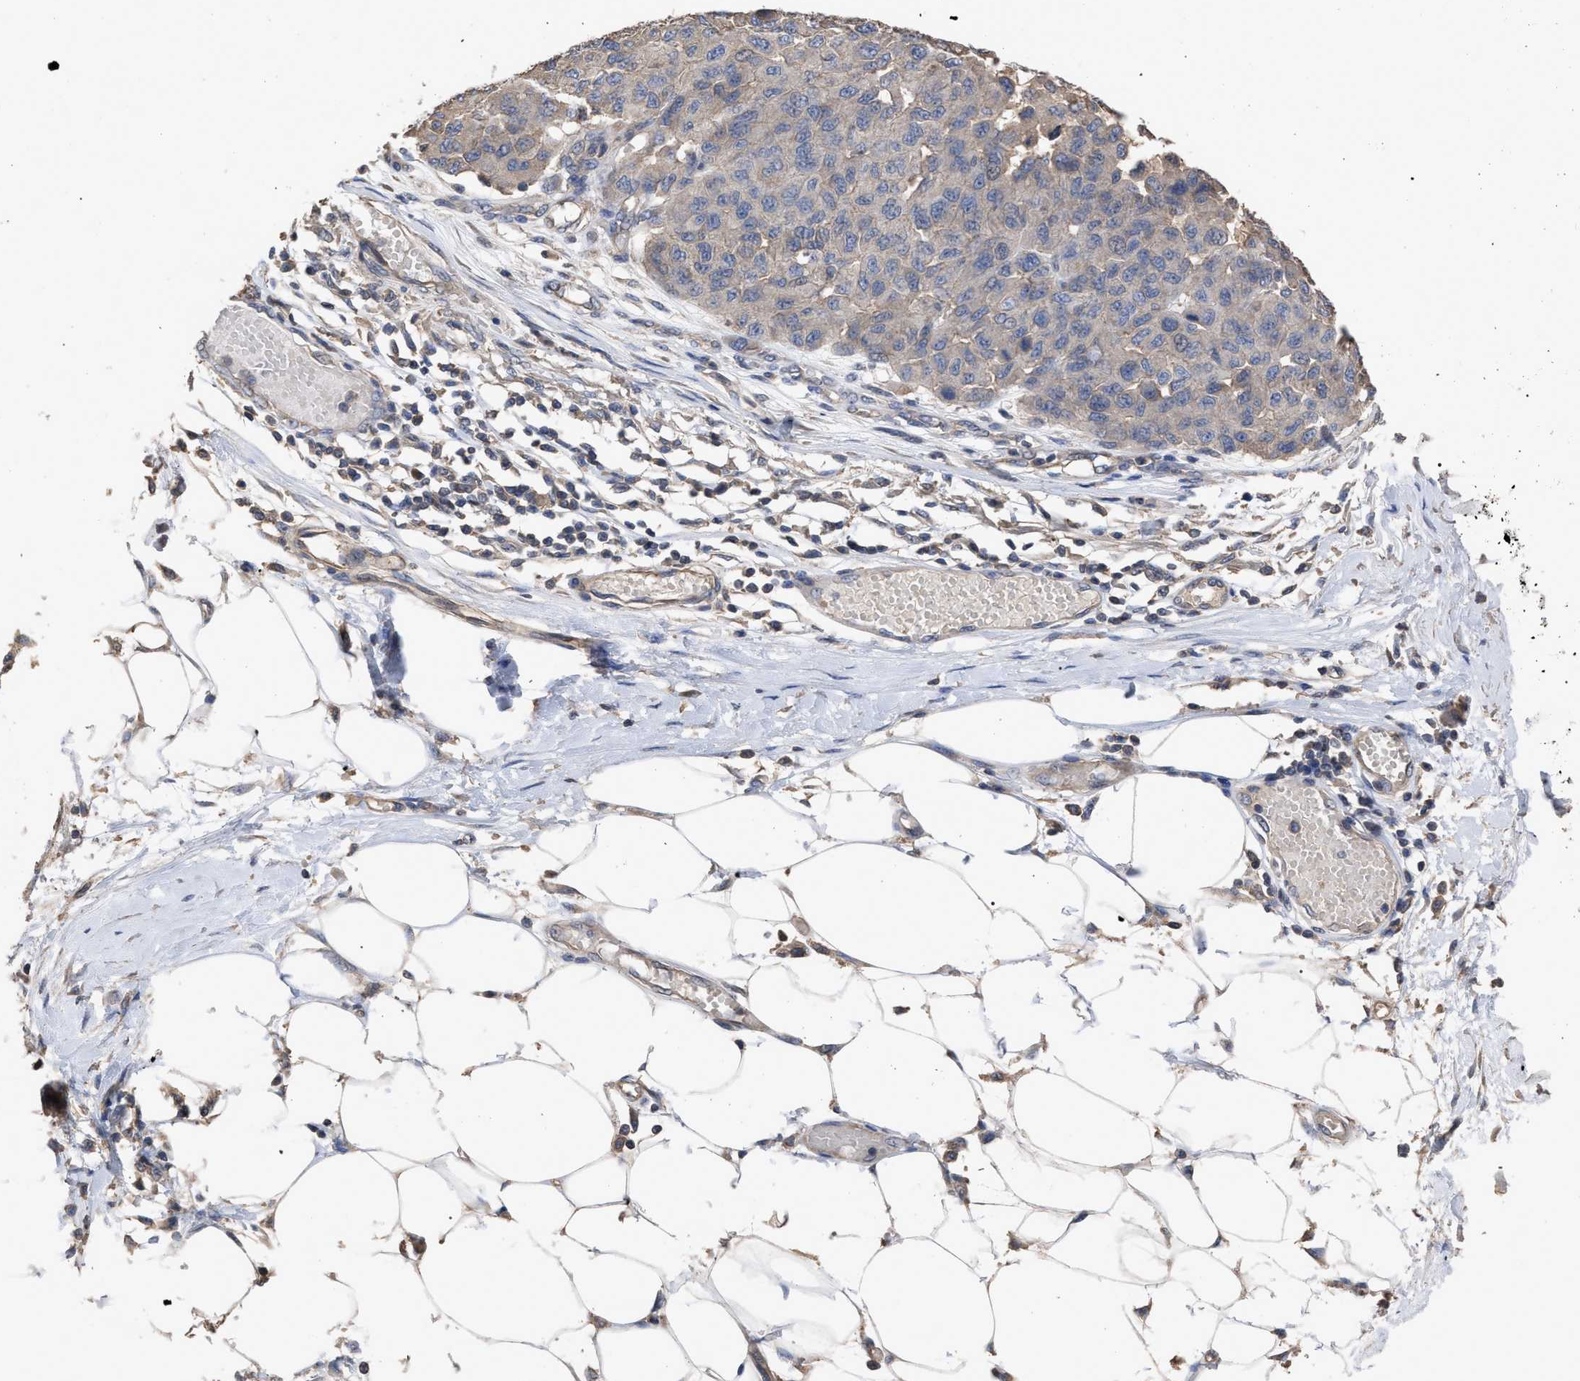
{"staining": {"intensity": "negative", "quantity": "none", "location": "none"}, "tissue": "melanoma", "cell_type": "Tumor cells", "image_type": "cancer", "snomed": [{"axis": "morphology", "description": "Normal tissue, NOS"}, {"axis": "morphology", "description": "Malignant melanoma, NOS"}, {"axis": "topography", "description": "Skin"}], "caption": "An immunohistochemistry (IHC) histopathology image of malignant melanoma is shown. There is no staining in tumor cells of malignant melanoma.", "gene": "BTN2A1", "patient": {"sex": "male", "age": 62}}